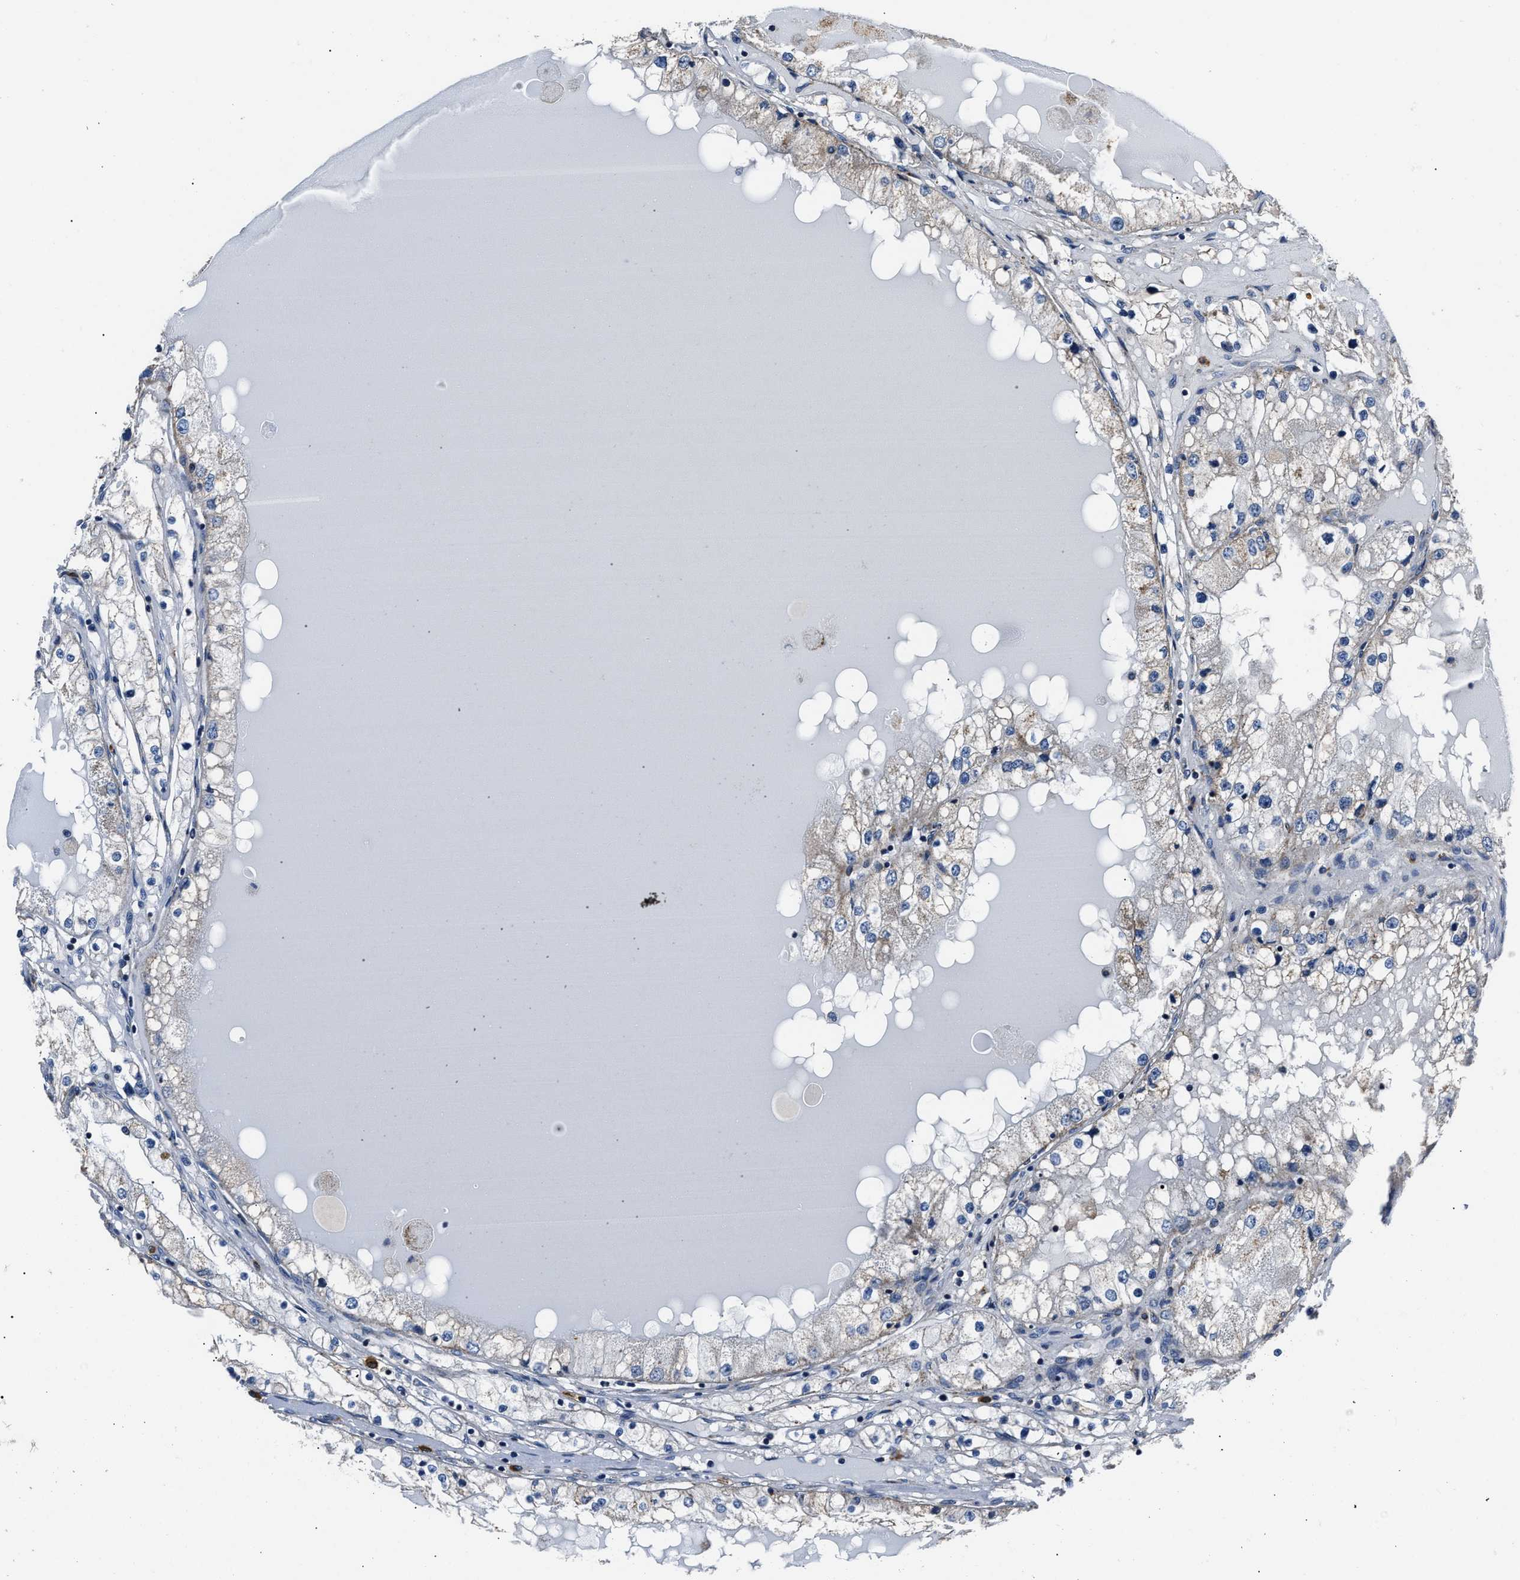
{"staining": {"intensity": "weak", "quantity": "<25%", "location": "cytoplasmic/membranous"}, "tissue": "renal cancer", "cell_type": "Tumor cells", "image_type": "cancer", "snomed": [{"axis": "morphology", "description": "Adenocarcinoma, NOS"}, {"axis": "topography", "description": "Kidney"}], "caption": "The histopathology image reveals no staining of tumor cells in renal adenocarcinoma.", "gene": "NSUN5", "patient": {"sex": "male", "age": 68}}